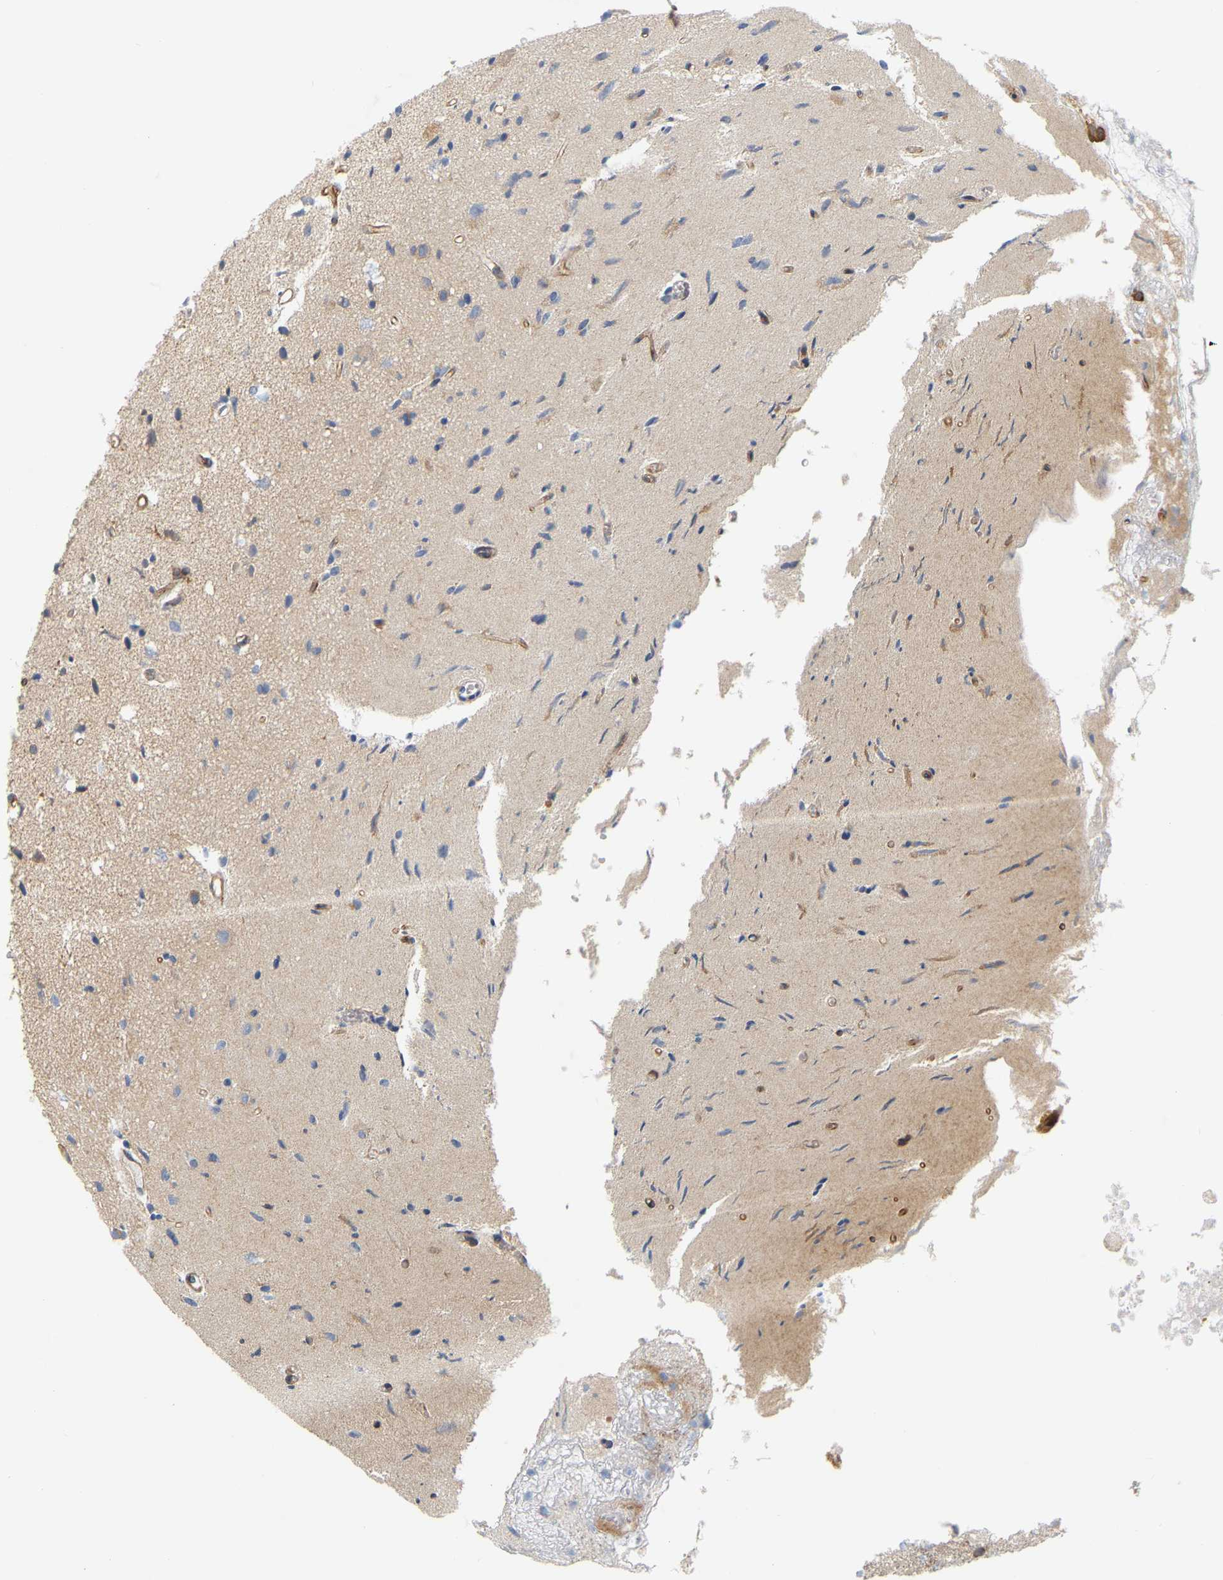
{"staining": {"intensity": "weak", "quantity": "25%-75%", "location": "cytoplasmic/membranous"}, "tissue": "glioma", "cell_type": "Tumor cells", "image_type": "cancer", "snomed": [{"axis": "morphology", "description": "Glioma, malignant, High grade"}, {"axis": "topography", "description": "Brain"}], "caption": "This is an image of immunohistochemistry staining of malignant glioma (high-grade), which shows weak positivity in the cytoplasmic/membranous of tumor cells.", "gene": "RAPH1", "patient": {"sex": "female", "age": 59}}